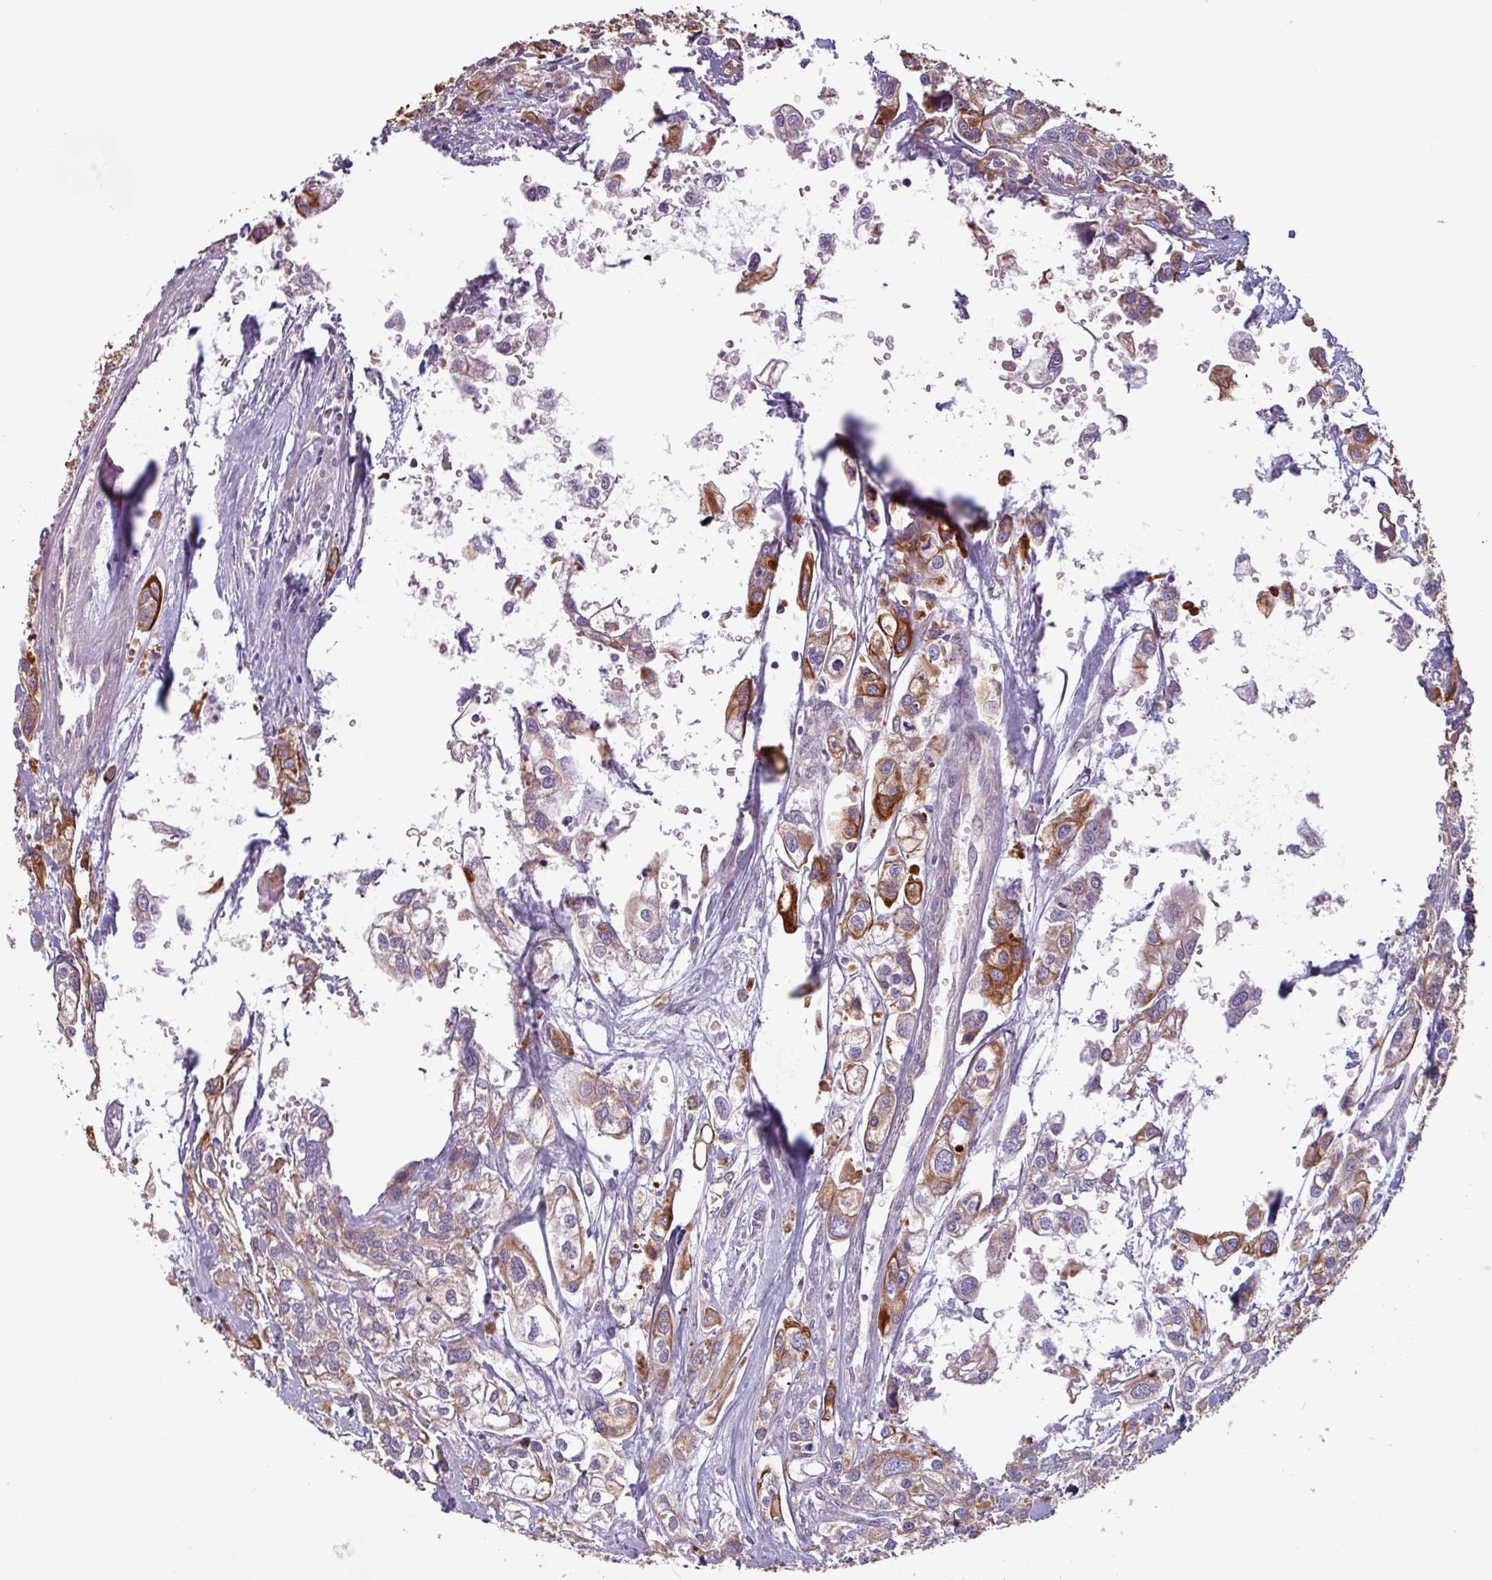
{"staining": {"intensity": "strong", "quantity": "25%-75%", "location": "cytoplasmic/membranous"}, "tissue": "urothelial cancer", "cell_type": "Tumor cells", "image_type": "cancer", "snomed": [{"axis": "morphology", "description": "Urothelial carcinoma, High grade"}, {"axis": "topography", "description": "Urinary bladder"}], "caption": "Immunohistochemical staining of human urothelial cancer demonstrates high levels of strong cytoplasmic/membranous protein expression in about 25%-75% of tumor cells.", "gene": "CAMK1", "patient": {"sex": "male", "age": 67}}